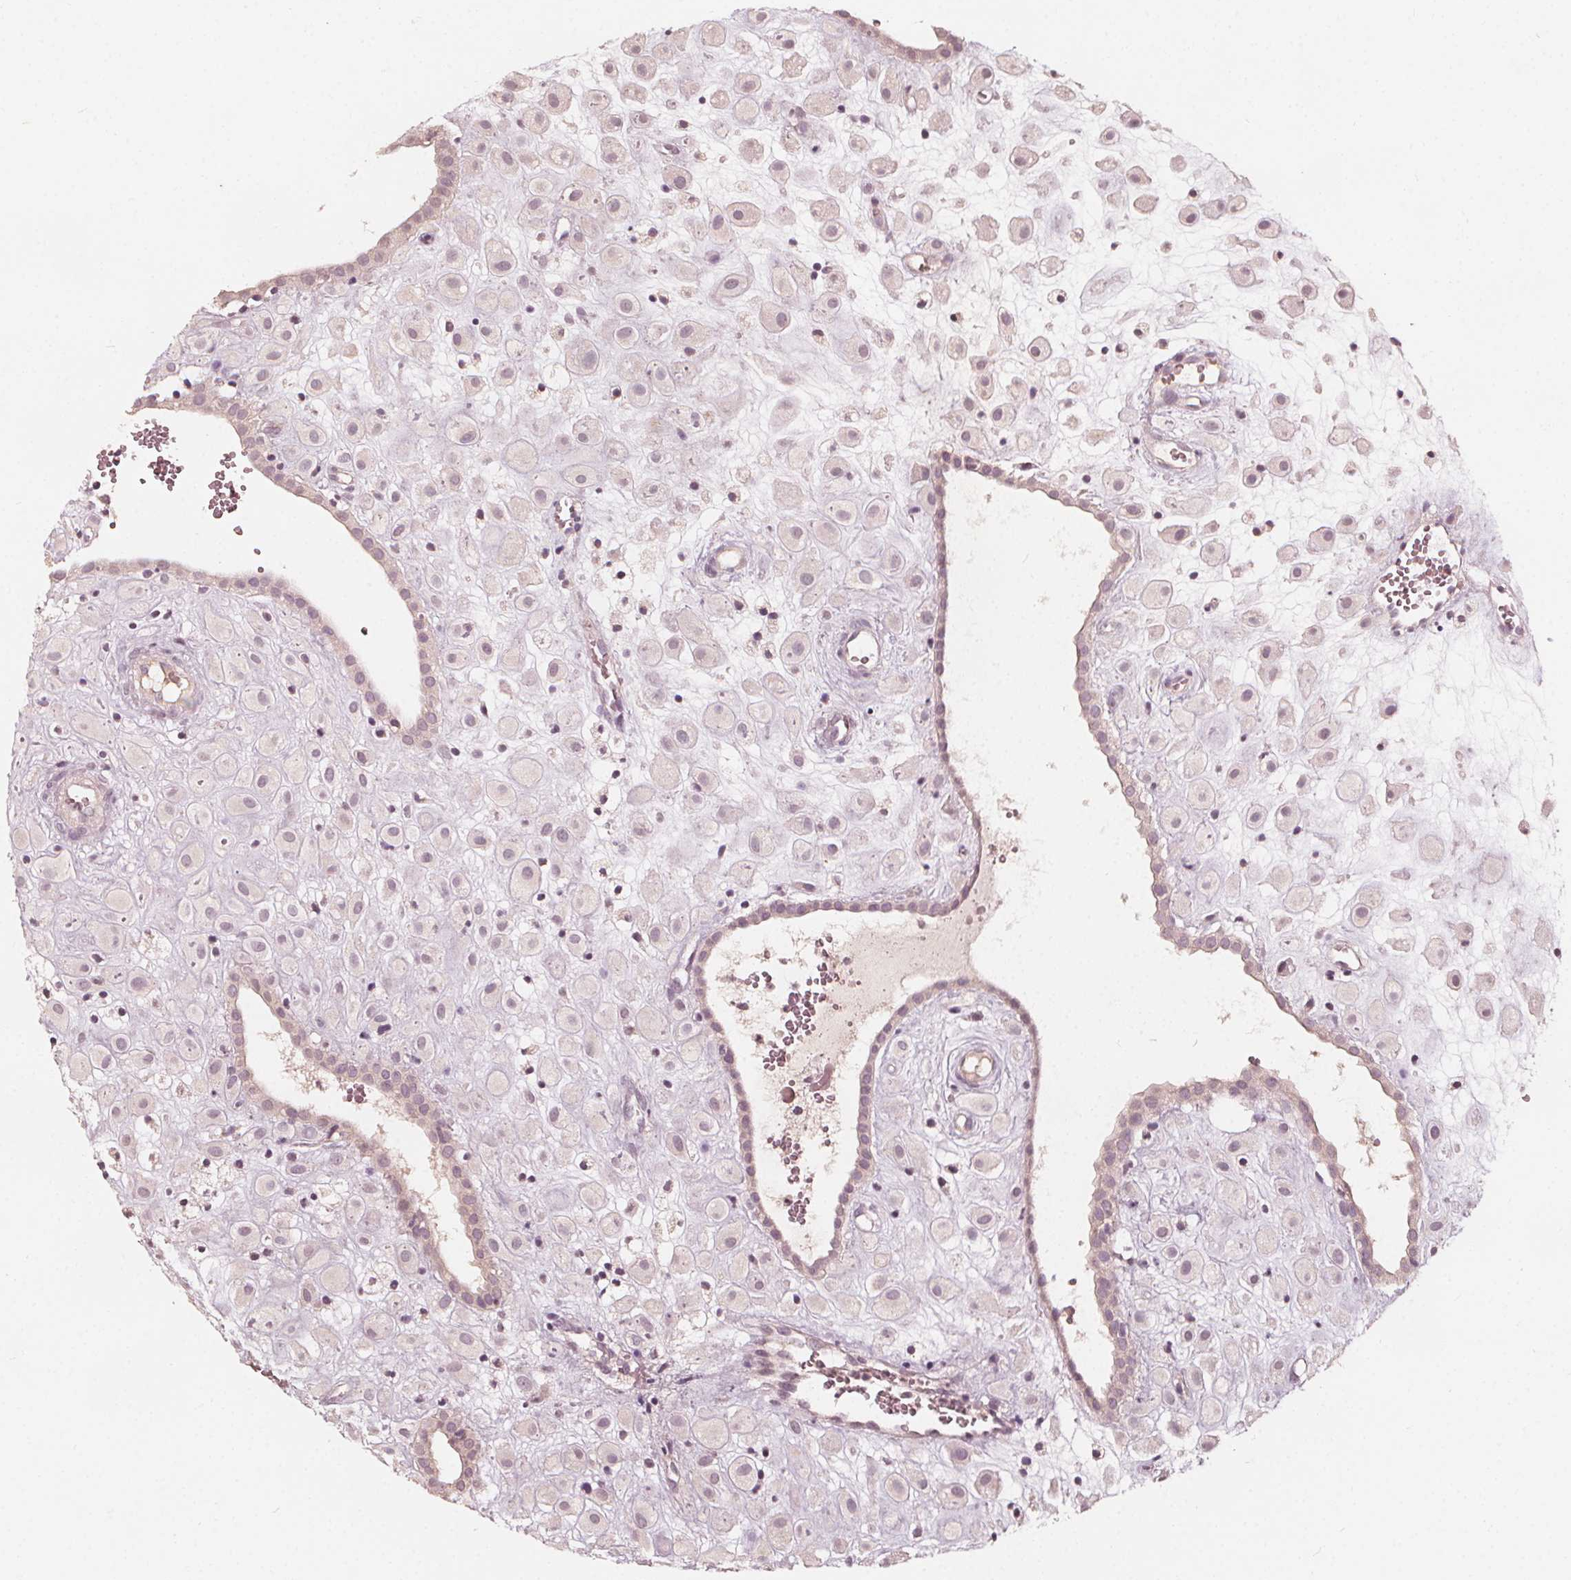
{"staining": {"intensity": "negative", "quantity": "none", "location": "none"}, "tissue": "placenta", "cell_type": "Decidual cells", "image_type": "normal", "snomed": [{"axis": "morphology", "description": "Normal tissue, NOS"}, {"axis": "topography", "description": "Placenta"}], "caption": "High magnification brightfield microscopy of unremarkable placenta stained with DAB (brown) and counterstained with hematoxylin (blue): decidual cells show no significant positivity. The staining is performed using DAB brown chromogen with nuclei counter-stained in using hematoxylin.", "gene": "NPC1L1", "patient": {"sex": "female", "age": 24}}